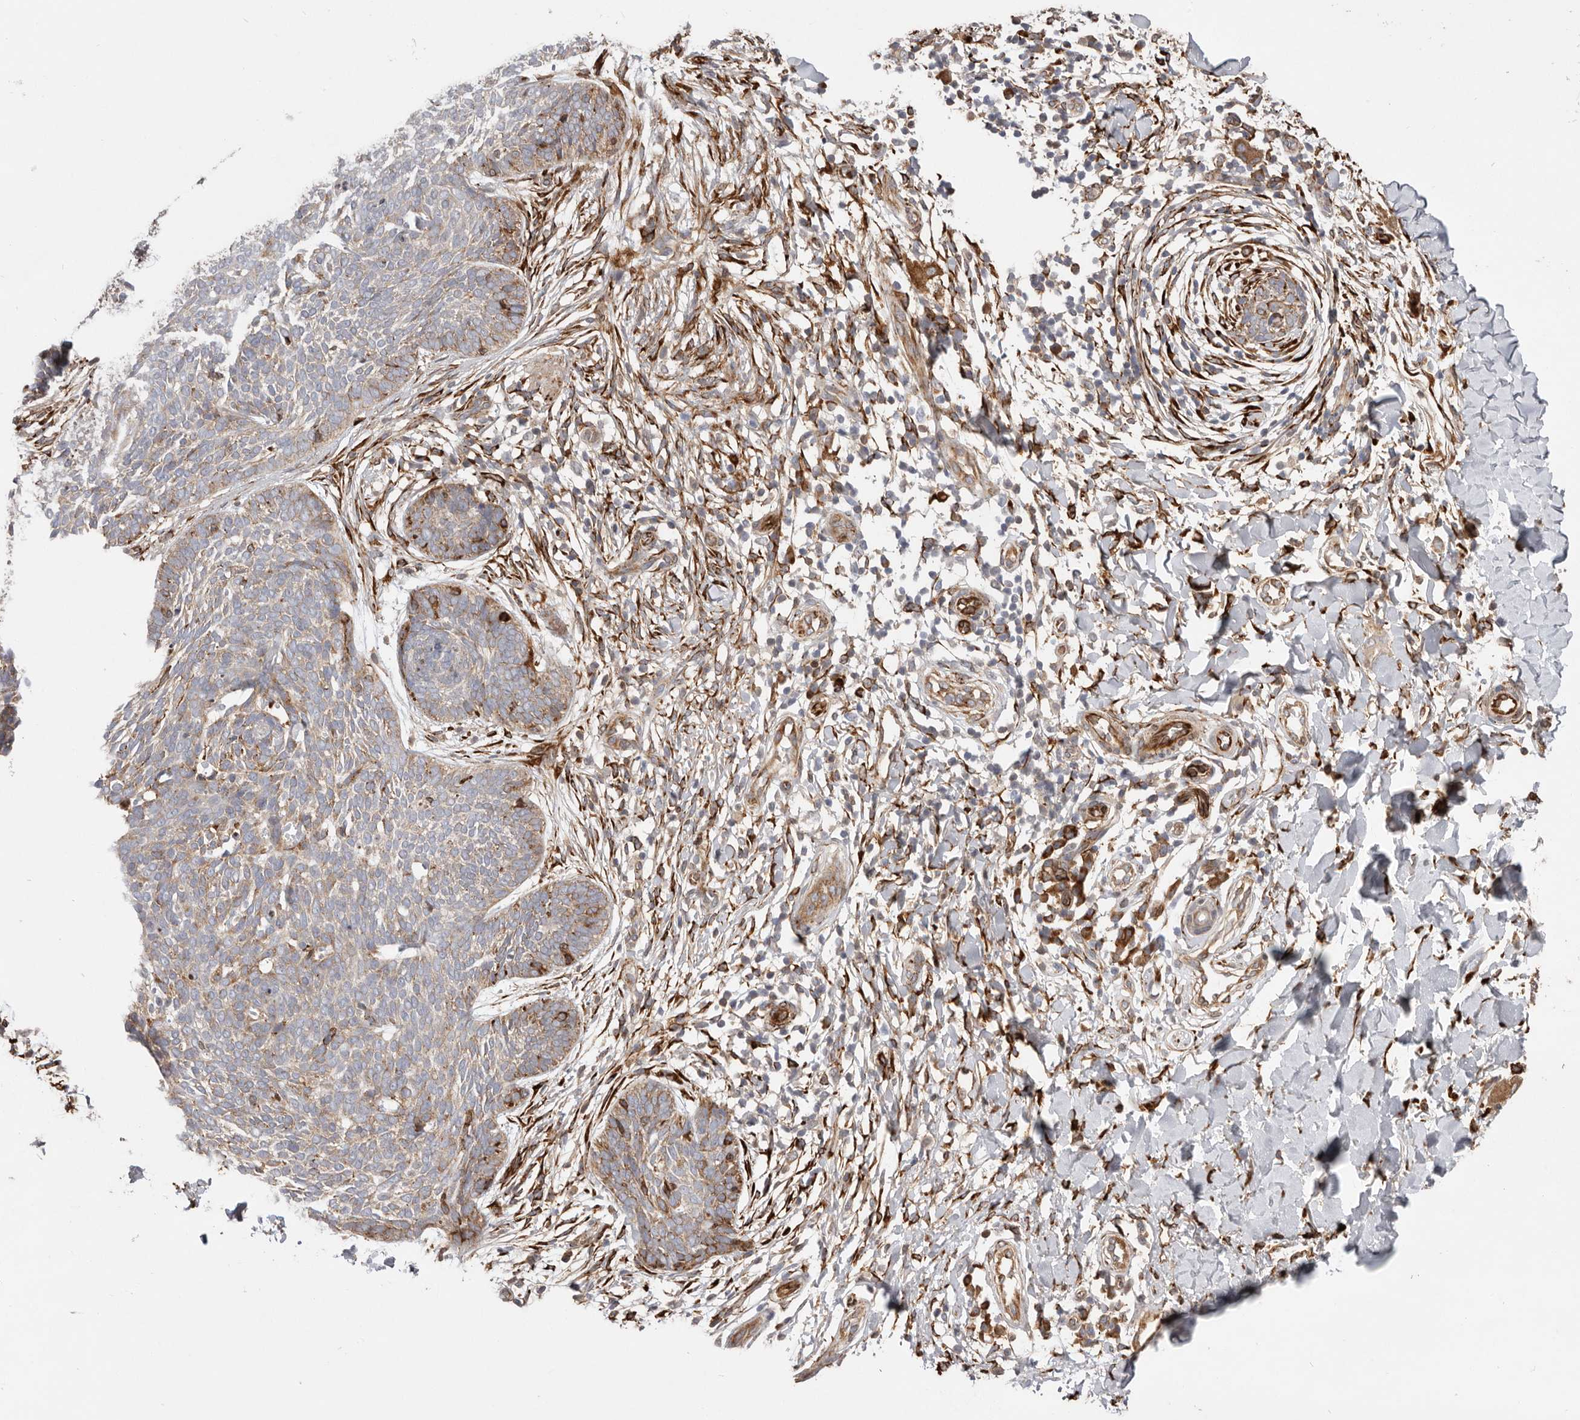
{"staining": {"intensity": "moderate", "quantity": "25%-75%", "location": "cytoplasmic/membranous"}, "tissue": "skin cancer", "cell_type": "Tumor cells", "image_type": "cancer", "snomed": [{"axis": "morphology", "description": "Basal cell carcinoma"}, {"axis": "topography", "description": "Skin"}], "caption": "Protein staining reveals moderate cytoplasmic/membranous expression in approximately 25%-75% of tumor cells in skin cancer (basal cell carcinoma).", "gene": "WDTC1", "patient": {"sex": "female", "age": 64}}